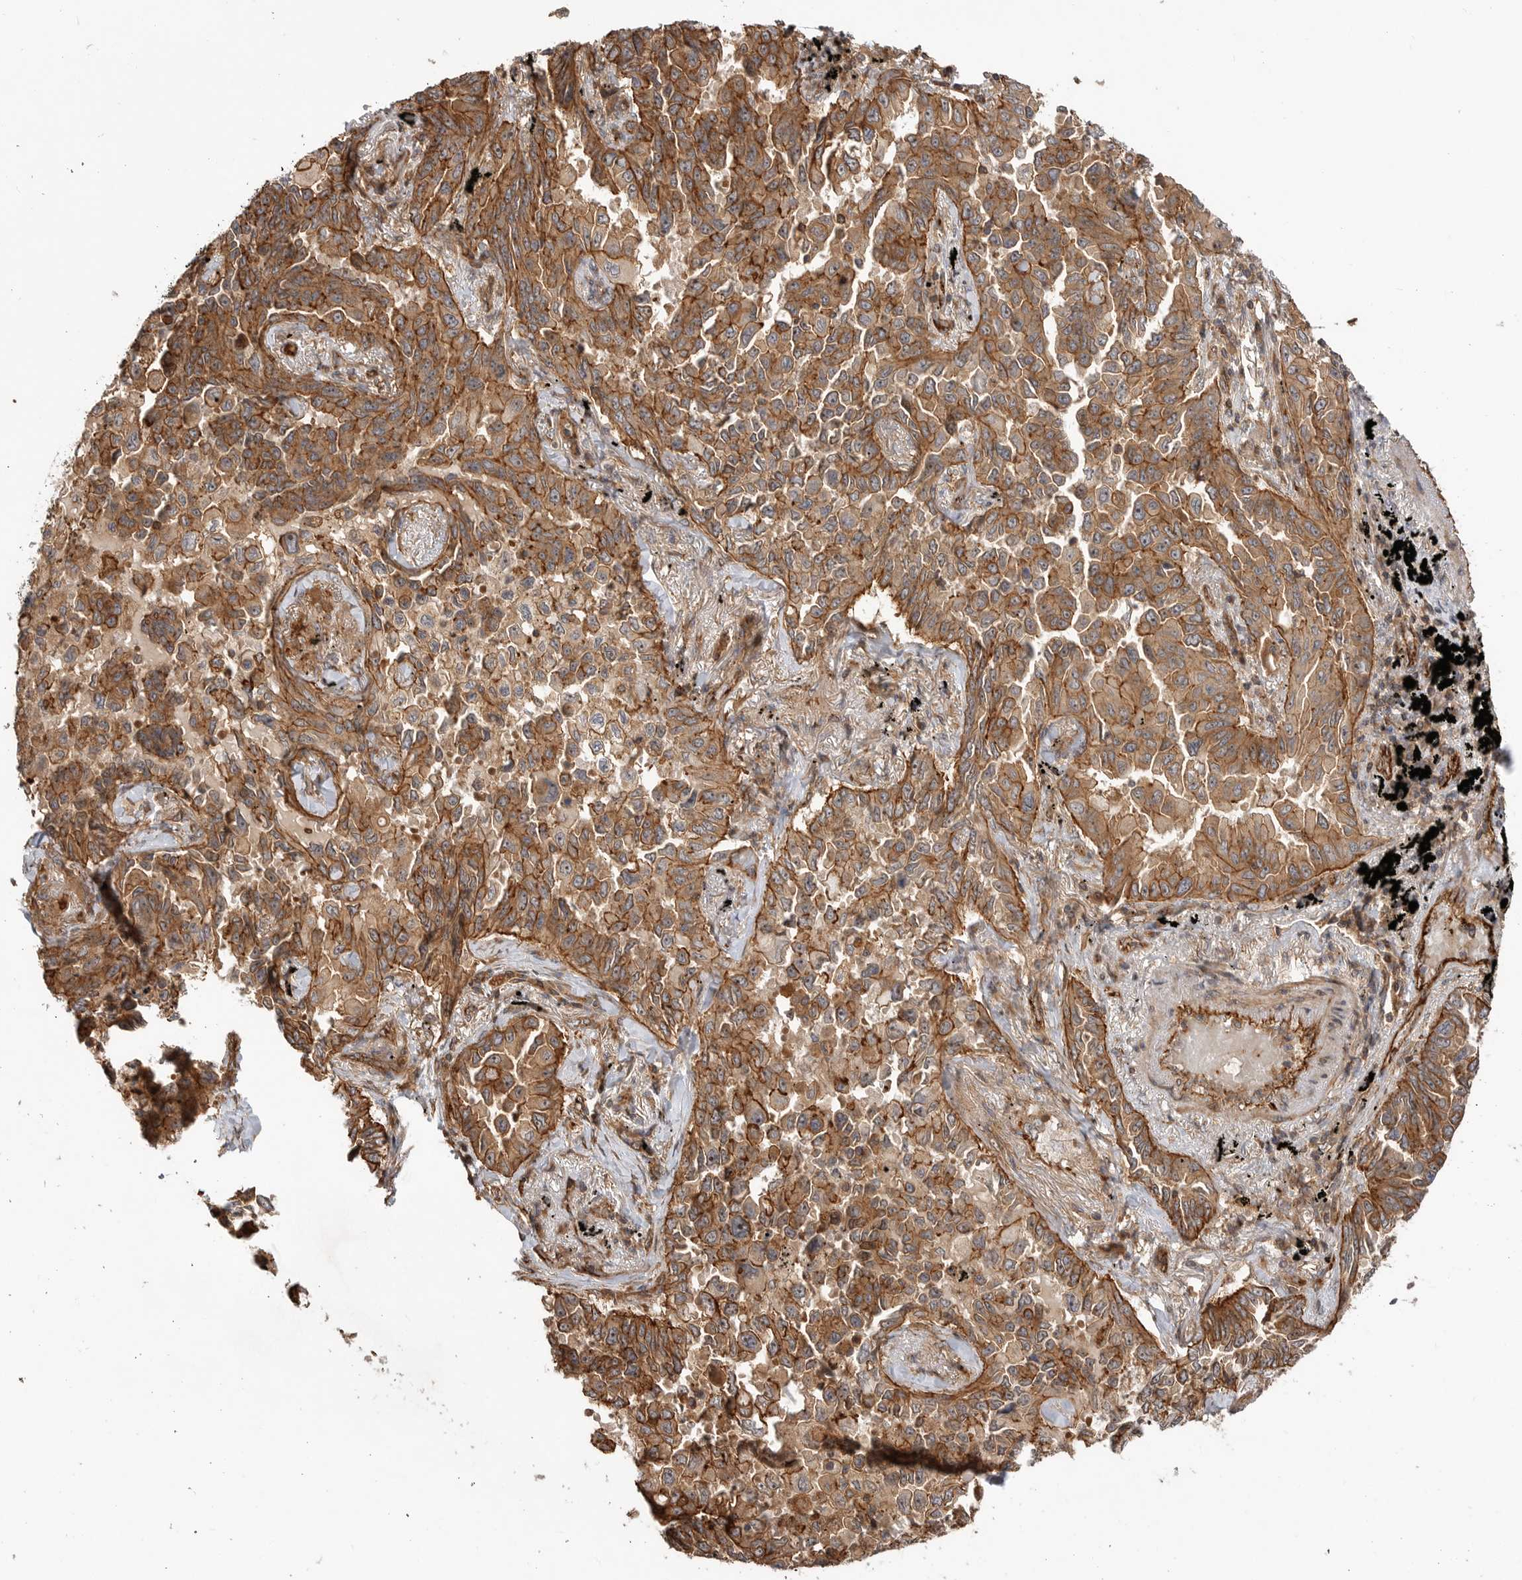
{"staining": {"intensity": "moderate", "quantity": ">75%", "location": "cytoplasmic/membranous"}, "tissue": "lung cancer", "cell_type": "Tumor cells", "image_type": "cancer", "snomed": [{"axis": "morphology", "description": "Adenocarcinoma, NOS"}, {"axis": "topography", "description": "Lung"}], "caption": "Lung adenocarcinoma stained for a protein (brown) exhibits moderate cytoplasmic/membranous positive expression in about >75% of tumor cells.", "gene": "GPATCH2", "patient": {"sex": "female", "age": 67}}